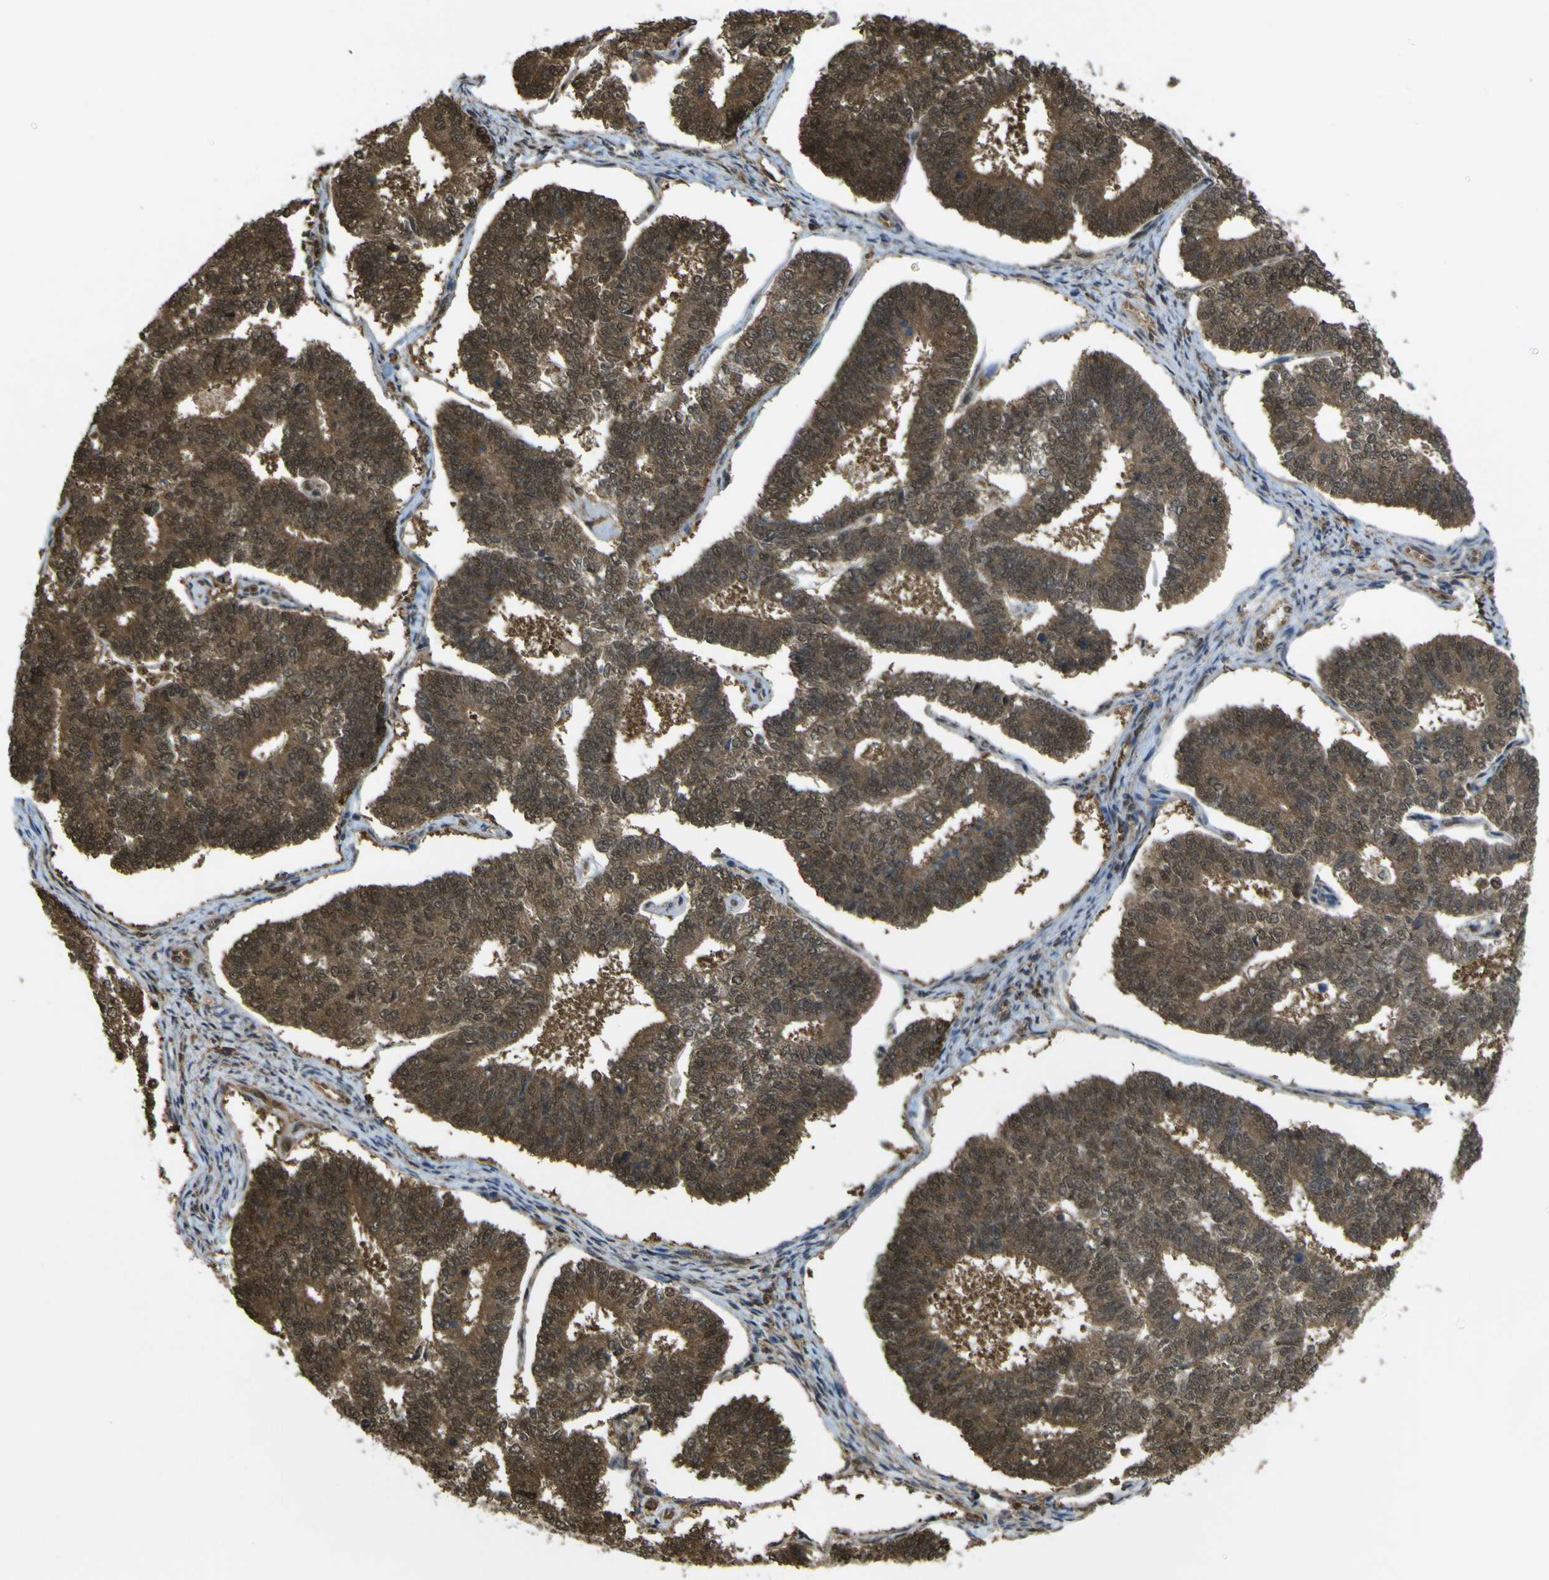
{"staining": {"intensity": "strong", "quantity": ">75%", "location": "cytoplasmic/membranous,nuclear"}, "tissue": "endometrial cancer", "cell_type": "Tumor cells", "image_type": "cancer", "snomed": [{"axis": "morphology", "description": "Adenocarcinoma, NOS"}, {"axis": "topography", "description": "Endometrium"}], "caption": "Protein expression analysis of endometrial cancer reveals strong cytoplasmic/membranous and nuclear expression in about >75% of tumor cells. Using DAB (brown) and hematoxylin (blue) stains, captured at high magnification using brightfield microscopy.", "gene": "YWHAG", "patient": {"sex": "female", "age": 70}}